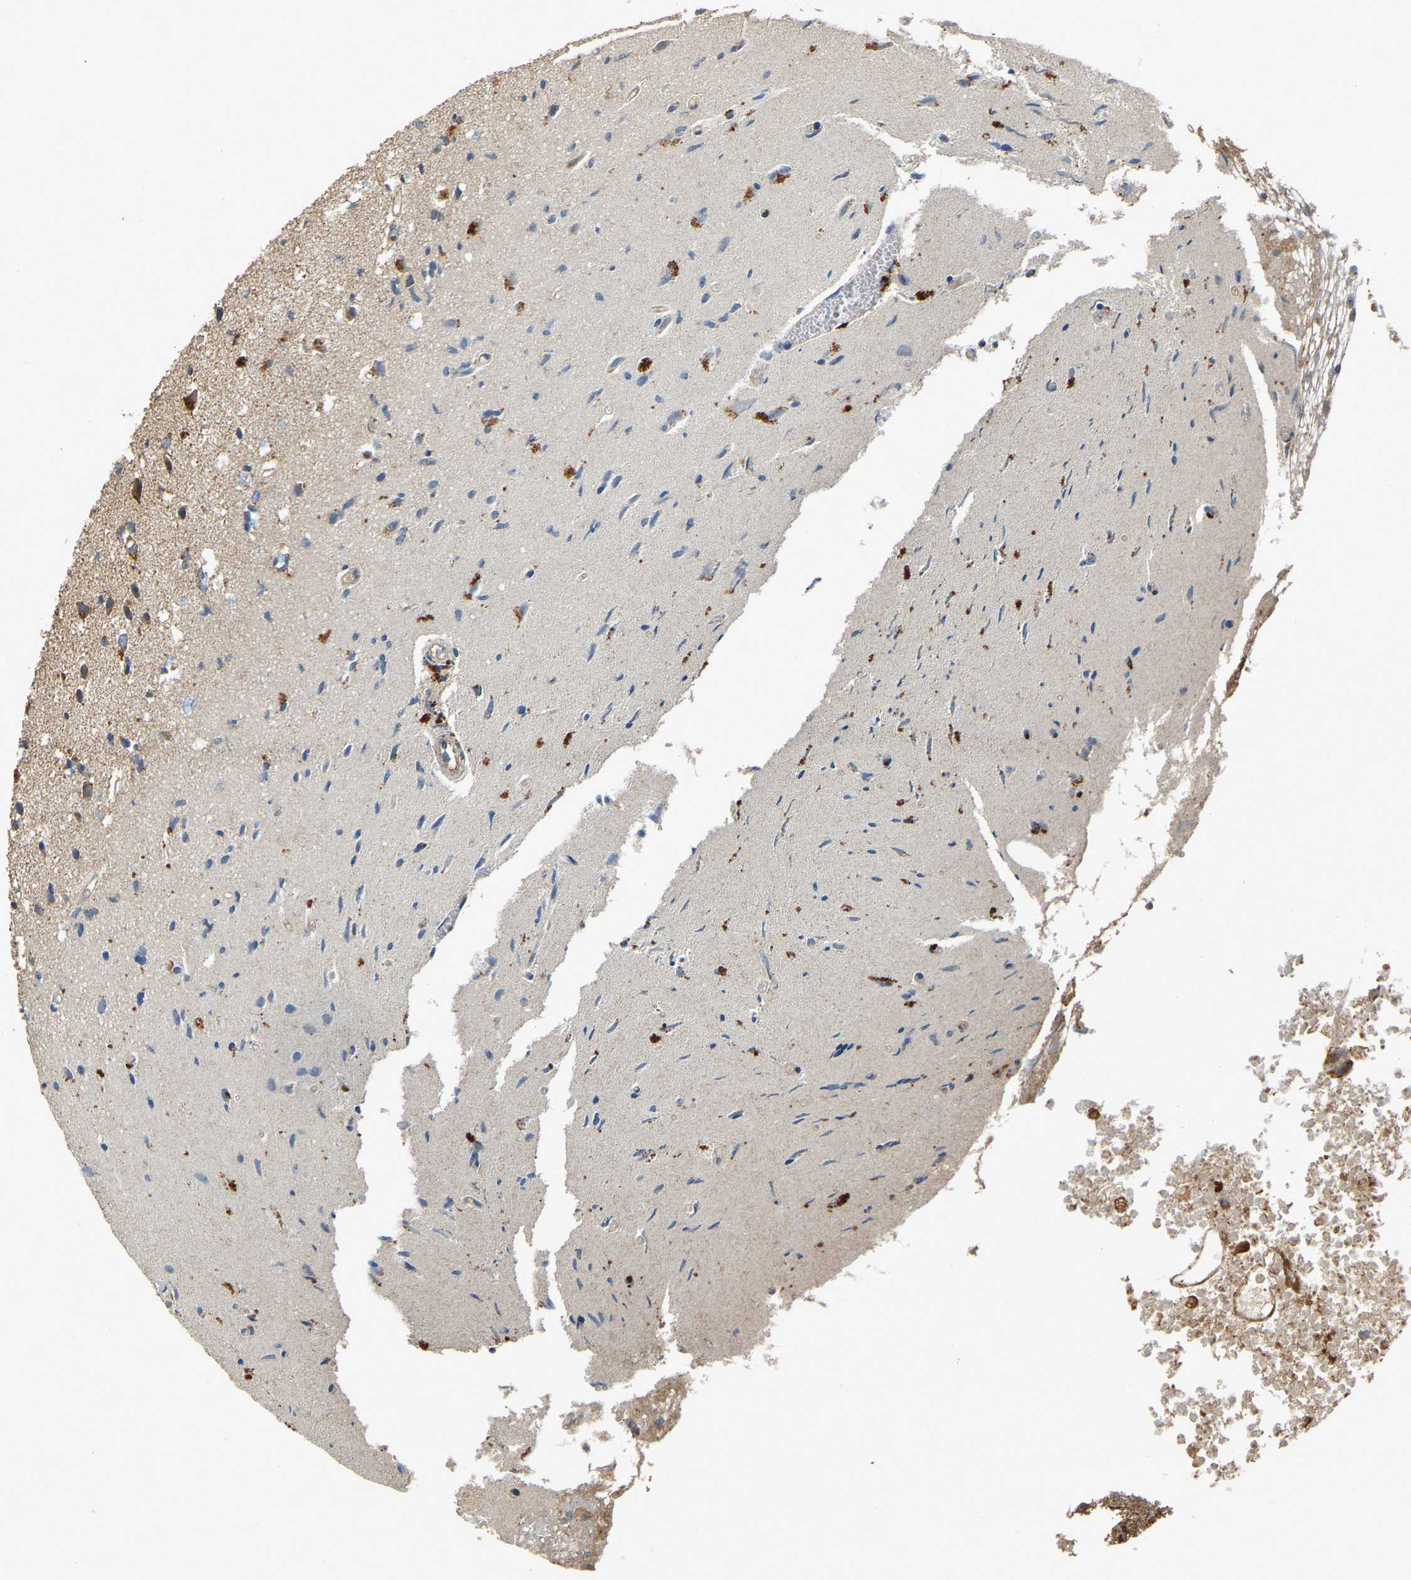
{"staining": {"intensity": "moderate", "quantity": ">75%", "location": "cytoplasmic/membranous"}, "tissue": "glioma", "cell_type": "Tumor cells", "image_type": "cancer", "snomed": [{"axis": "morphology", "description": "Glioma, malignant, High grade"}, {"axis": "topography", "description": "Brain"}], "caption": "Immunohistochemistry (IHC) image of neoplastic tissue: glioma stained using immunohistochemistry exhibits medium levels of moderate protein expression localized specifically in the cytoplasmic/membranous of tumor cells, appearing as a cytoplasmic/membranous brown color.", "gene": "SAMD9L", "patient": {"sex": "female", "age": 59}}